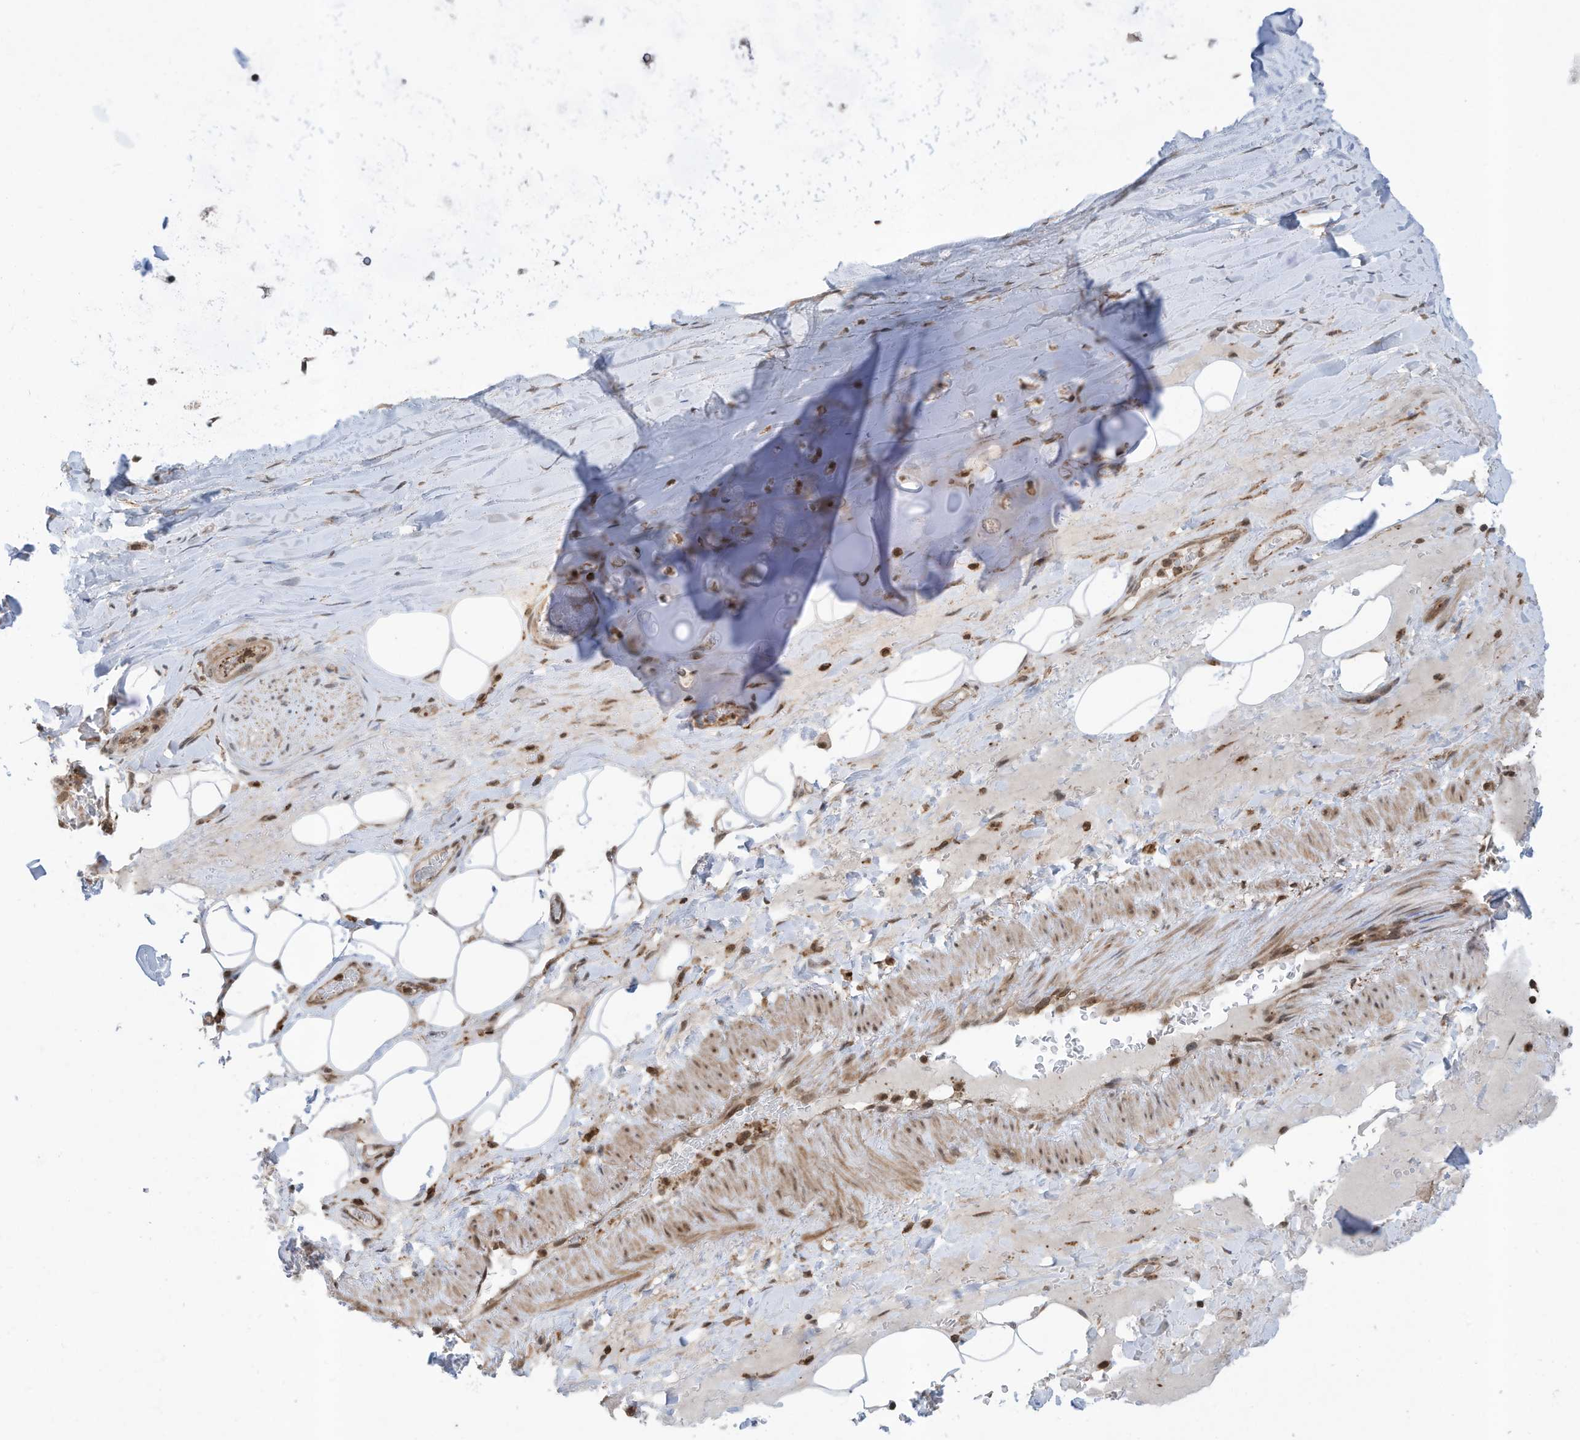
{"staining": {"intensity": "negative", "quantity": "none", "location": "none"}, "tissue": "adipose tissue", "cell_type": "Adipocytes", "image_type": "normal", "snomed": [{"axis": "morphology", "description": "Normal tissue, NOS"}, {"axis": "topography", "description": "Cartilage tissue"}], "caption": "Immunohistochemical staining of benign adipose tissue exhibits no significant expression in adipocytes.", "gene": "REPIN1", "patient": {"sex": "female", "age": 63}}